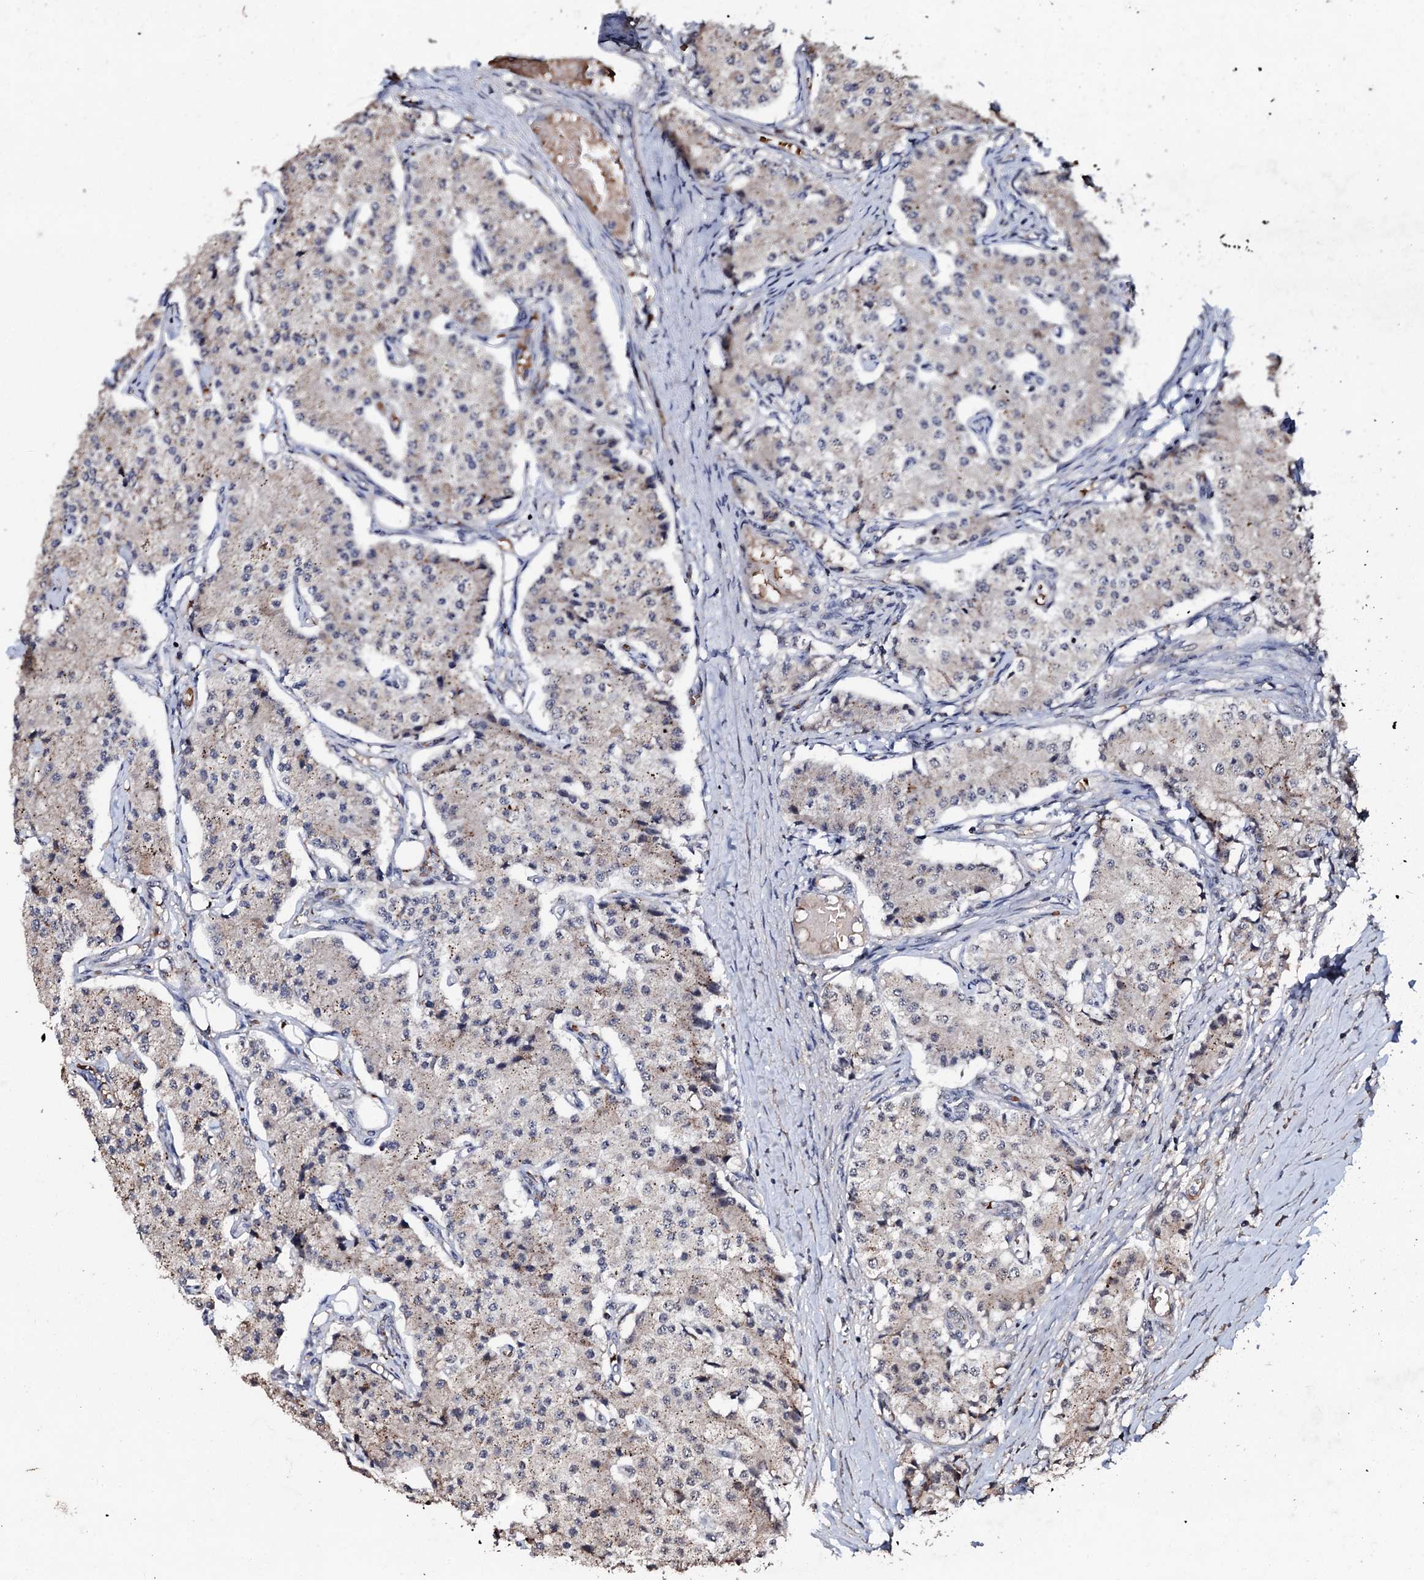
{"staining": {"intensity": "weak", "quantity": "<25%", "location": "cytoplasmic/membranous"}, "tissue": "carcinoid", "cell_type": "Tumor cells", "image_type": "cancer", "snomed": [{"axis": "morphology", "description": "Carcinoid, malignant, NOS"}, {"axis": "topography", "description": "Colon"}], "caption": "There is no significant expression in tumor cells of carcinoid (malignant).", "gene": "SUPT7L", "patient": {"sex": "female", "age": 52}}